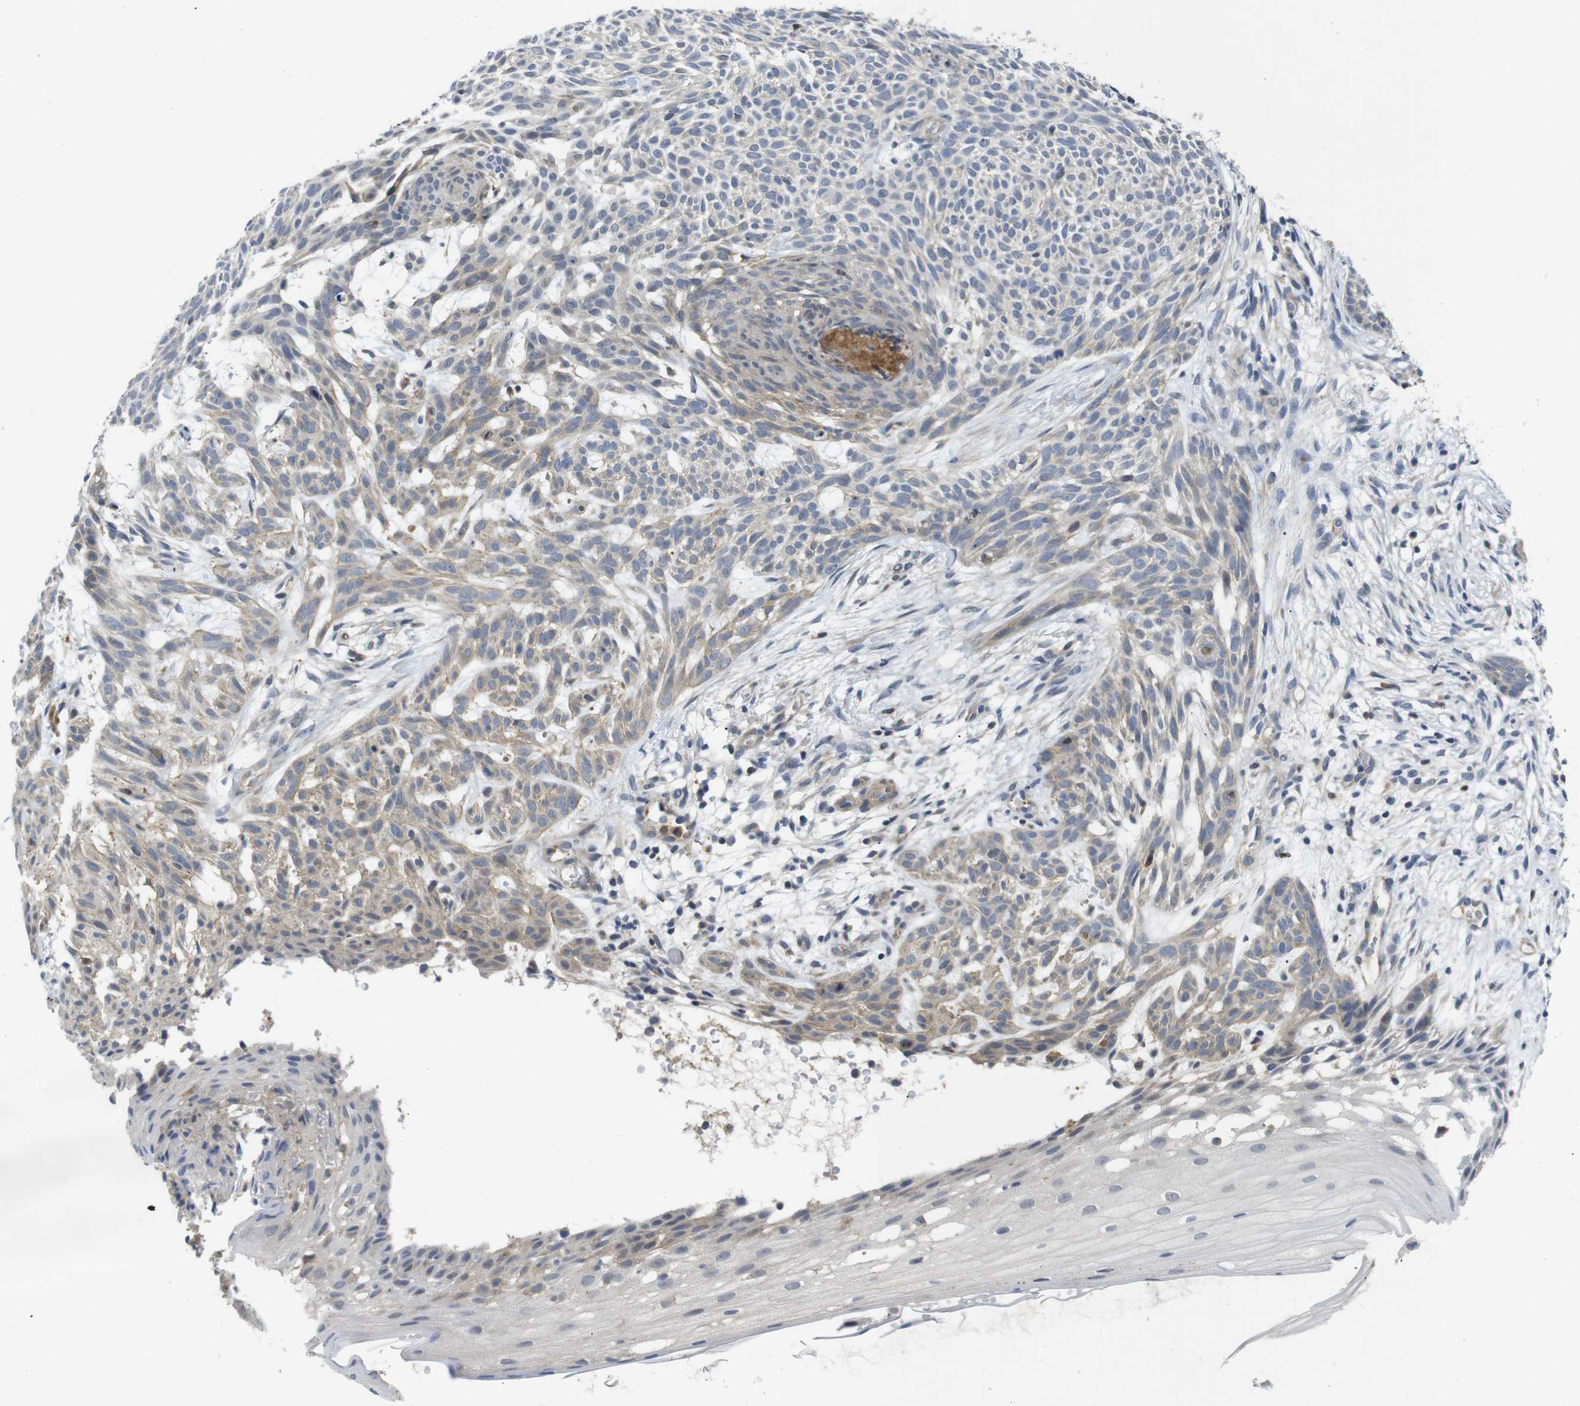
{"staining": {"intensity": "weak", "quantity": "25%-75%", "location": "cytoplasmic/membranous"}, "tissue": "skin cancer", "cell_type": "Tumor cells", "image_type": "cancer", "snomed": [{"axis": "morphology", "description": "Basal cell carcinoma"}, {"axis": "topography", "description": "Skin"}], "caption": "High-power microscopy captured an IHC histopathology image of skin cancer (basal cell carcinoma), revealing weak cytoplasmic/membranous staining in about 25%-75% of tumor cells. (Stains: DAB (3,3'-diaminobenzidine) in brown, nuclei in blue, Microscopy: brightfield microscopy at high magnification).", "gene": "FNTA", "patient": {"sex": "female", "age": 59}}